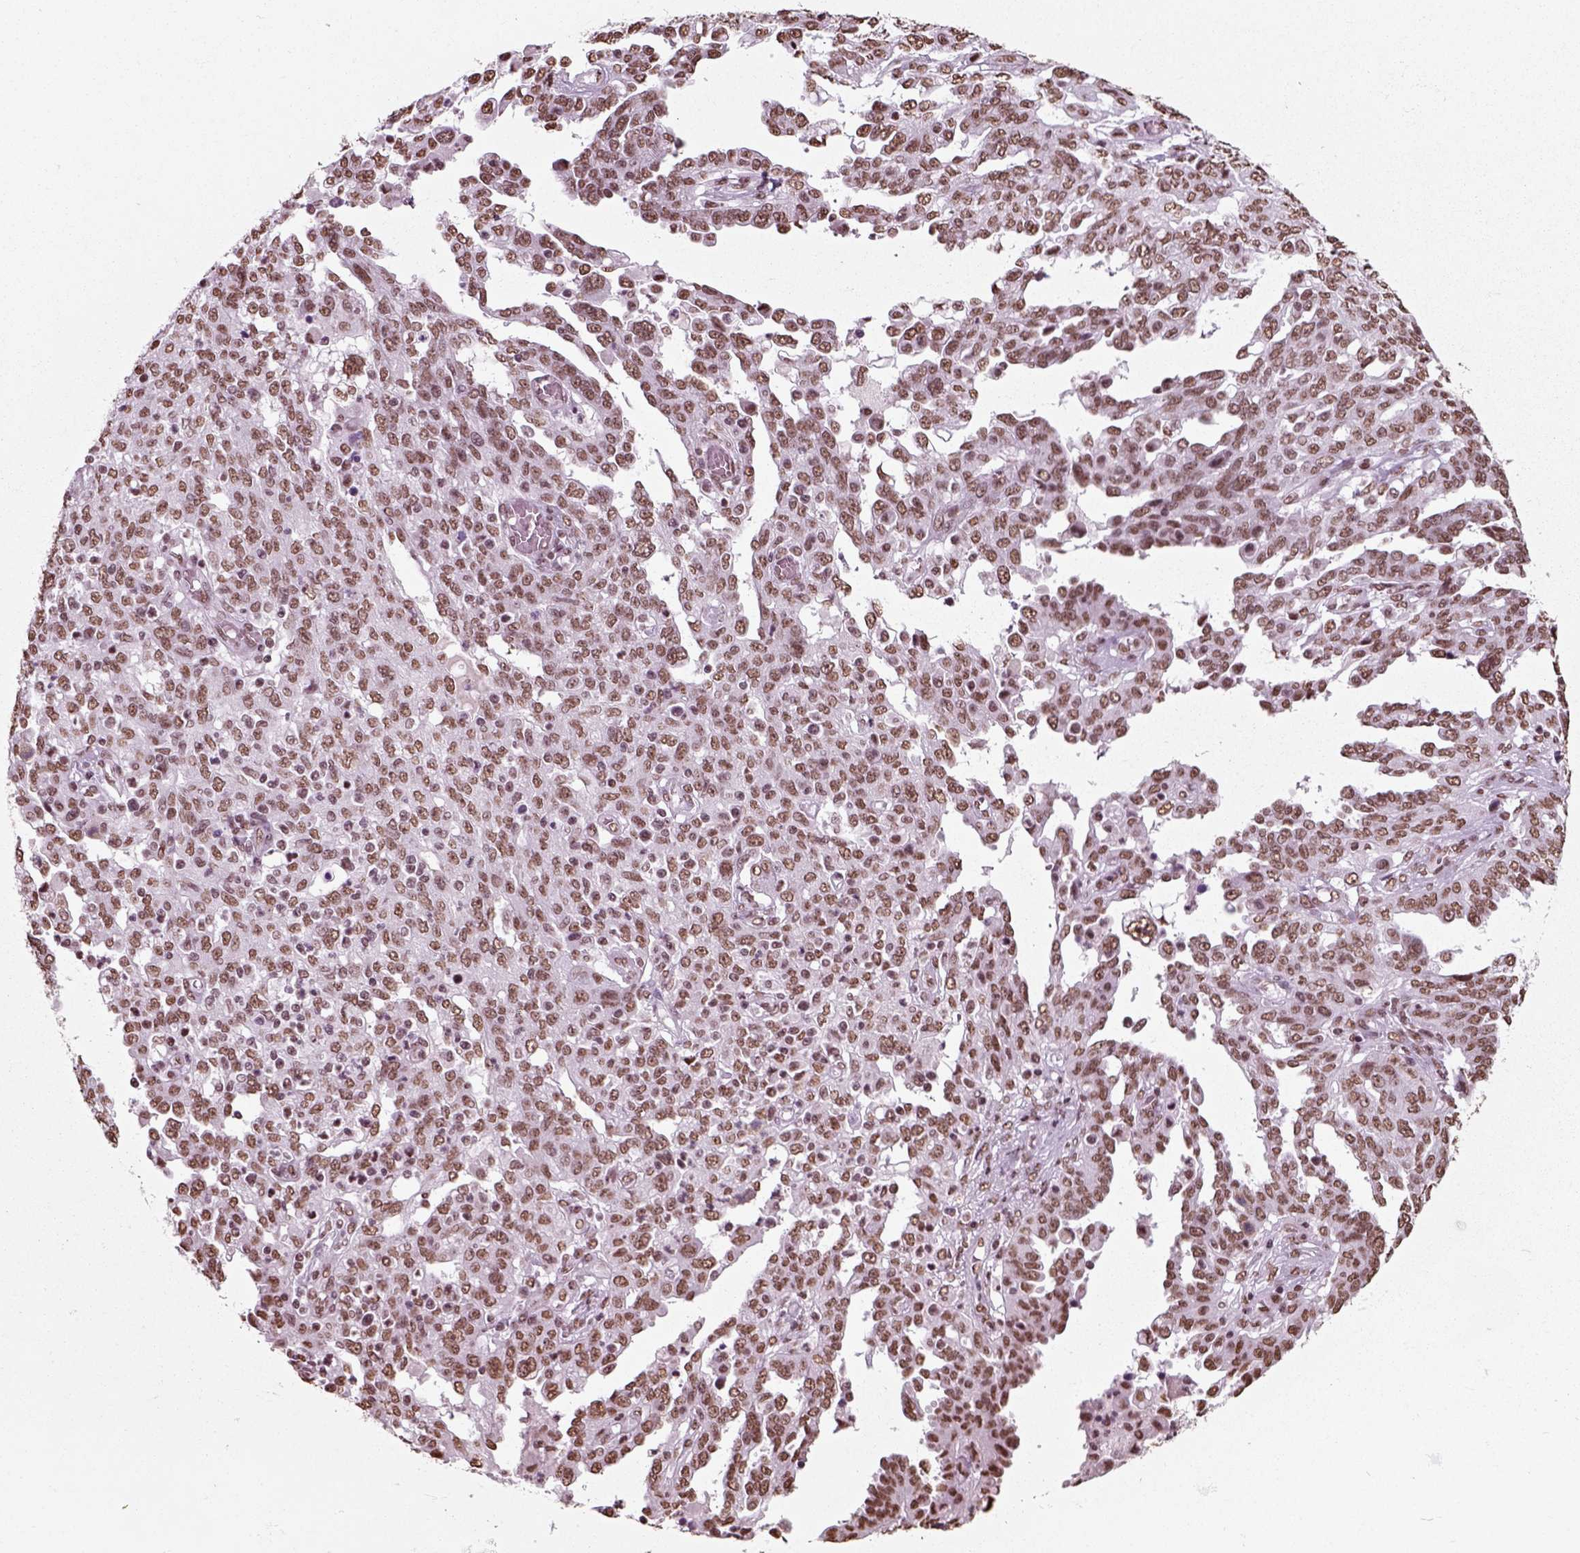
{"staining": {"intensity": "moderate", "quantity": ">75%", "location": "nuclear"}, "tissue": "ovarian cancer", "cell_type": "Tumor cells", "image_type": "cancer", "snomed": [{"axis": "morphology", "description": "Cystadenocarcinoma, serous, NOS"}, {"axis": "topography", "description": "Ovary"}], "caption": "This is an image of immunohistochemistry (IHC) staining of serous cystadenocarcinoma (ovarian), which shows moderate staining in the nuclear of tumor cells.", "gene": "POLR1H", "patient": {"sex": "female", "age": 67}}